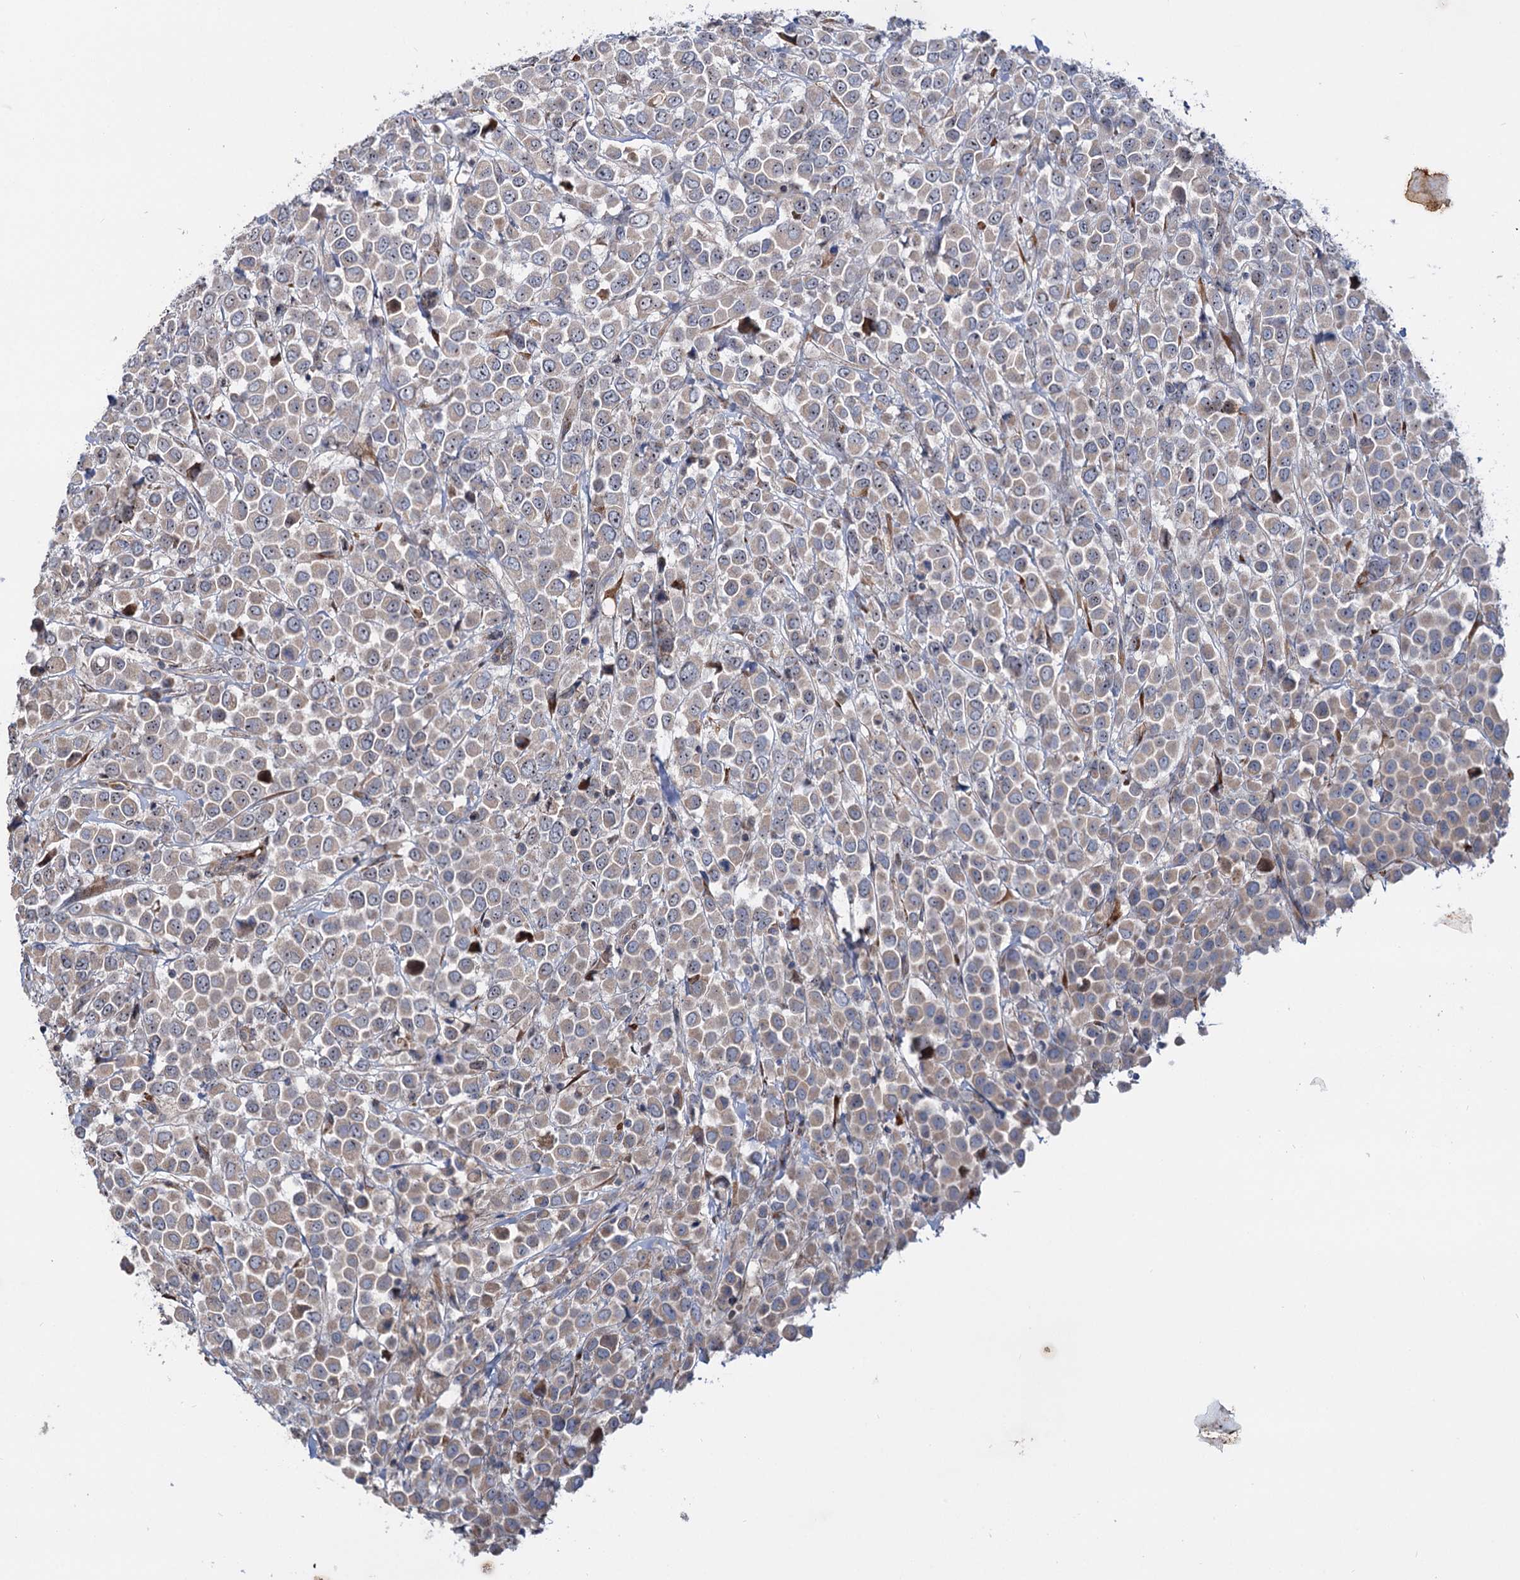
{"staining": {"intensity": "weak", "quantity": ">75%", "location": "cytoplasmic/membranous,nuclear"}, "tissue": "breast cancer", "cell_type": "Tumor cells", "image_type": "cancer", "snomed": [{"axis": "morphology", "description": "Duct carcinoma"}, {"axis": "topography", "description": "Breast"}], "caption": "About >75% of tumor cells in human intraductal carcinoma (breast) show weak cytoplasmic/membranous and nuclear protein positivity as visualized by brown immunohistochemical staining.", "gene": "PTDSS2", "patient": {"sex": "female", "age": 61}}